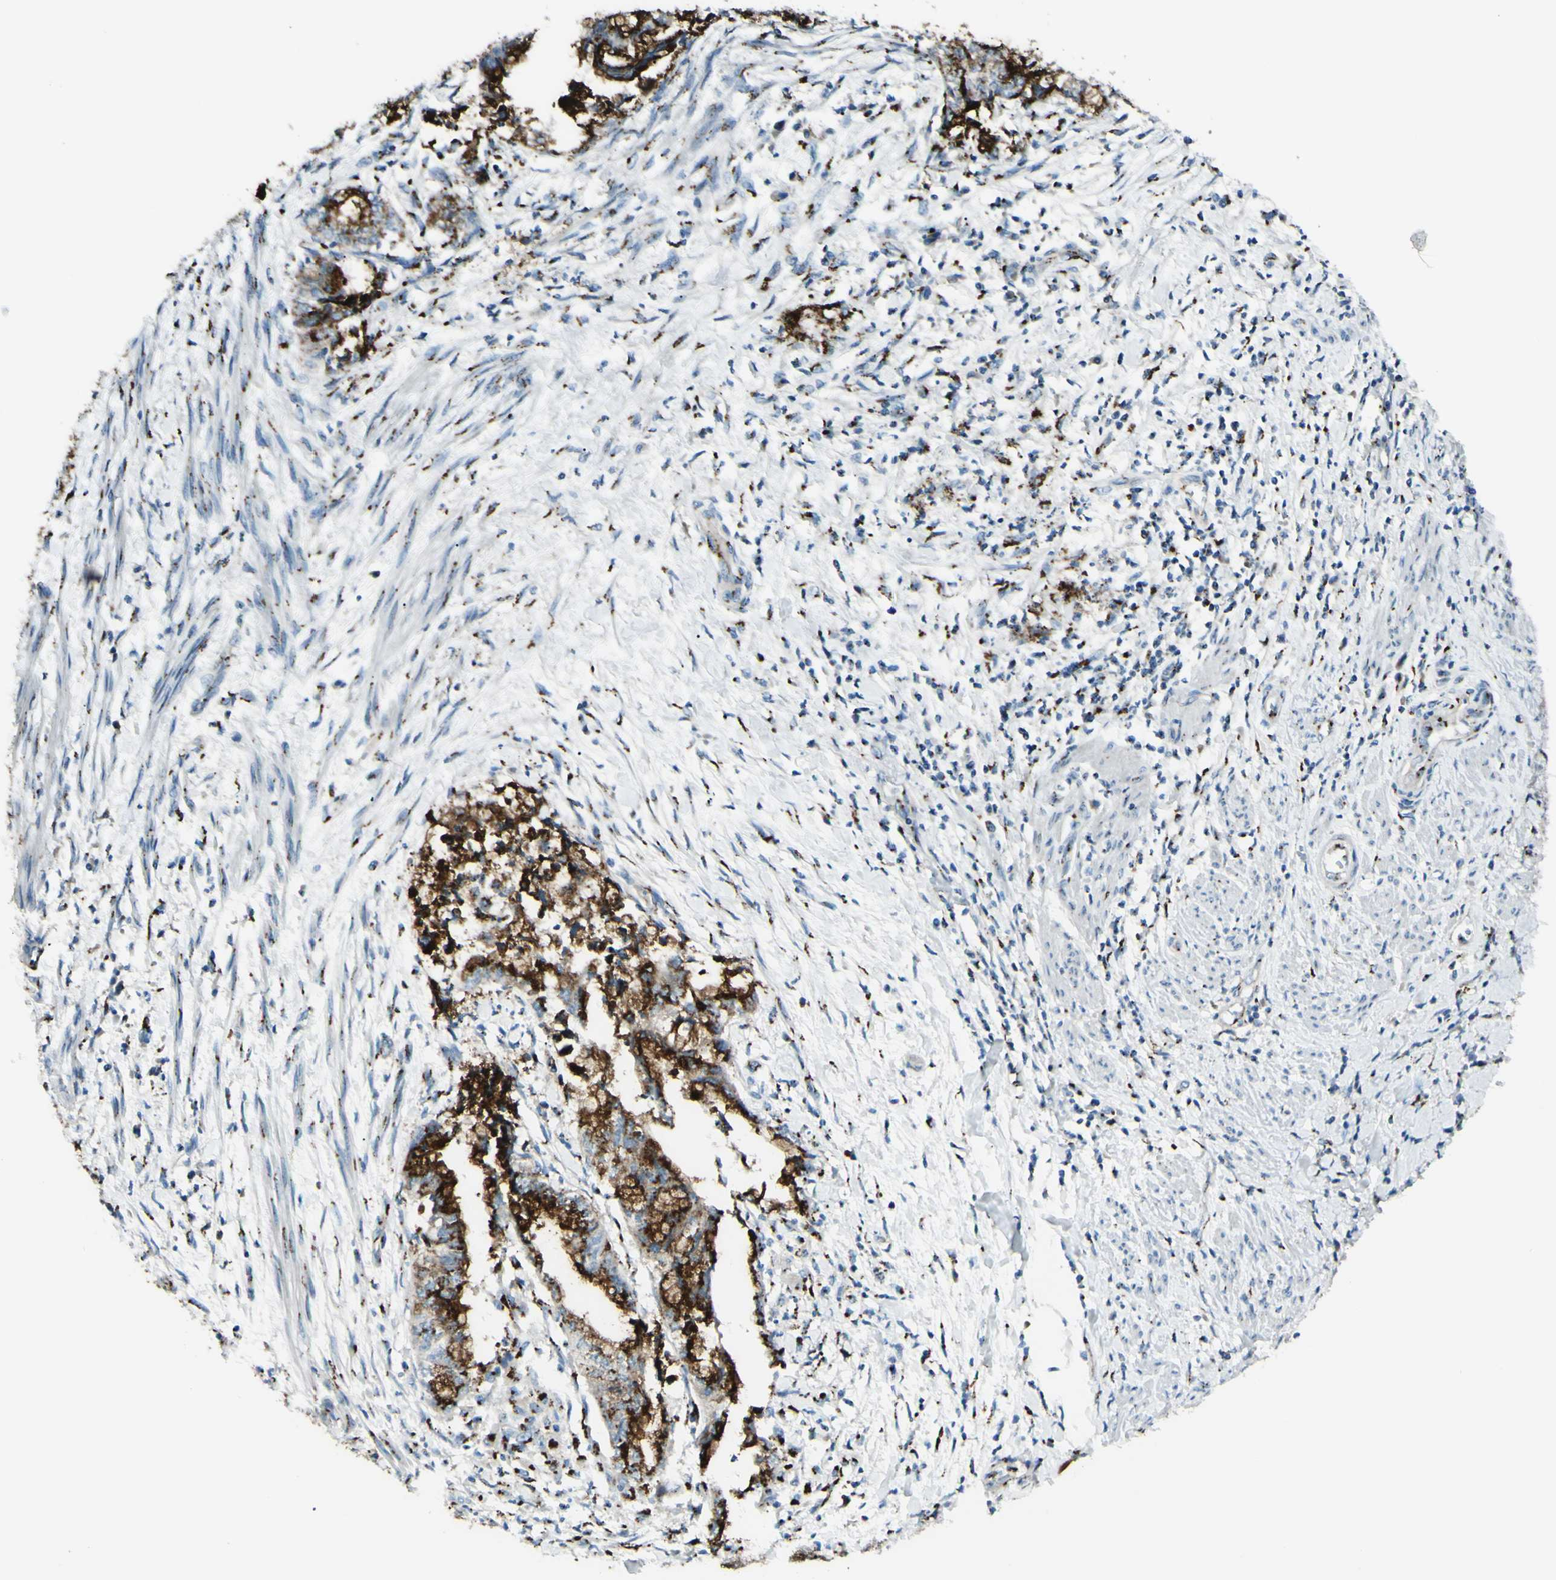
{"staining": {"intensity": "strong", "quantity": ">75%", "location": "cytoplasmic/membranous"}, "tissue": "endometrial cancer", "cell_type": "Tumor cells", "image_type": "cancer", "snomed": [{"axis": "morphology", "description": "Necrosis, NOS"}, {"axis": "morphology", "description": "Adenocarcinoma, NOS"}, {"axis": "topography", "description": "Endometrium"}], "caption": "A histopathology image of endometrial cancer stained for a protein reveals strong cytoplasmic/membranous brown staining in tumor cells.", "gene": "B4GALT1", "patient": {"sex": "female", "age": 79}}